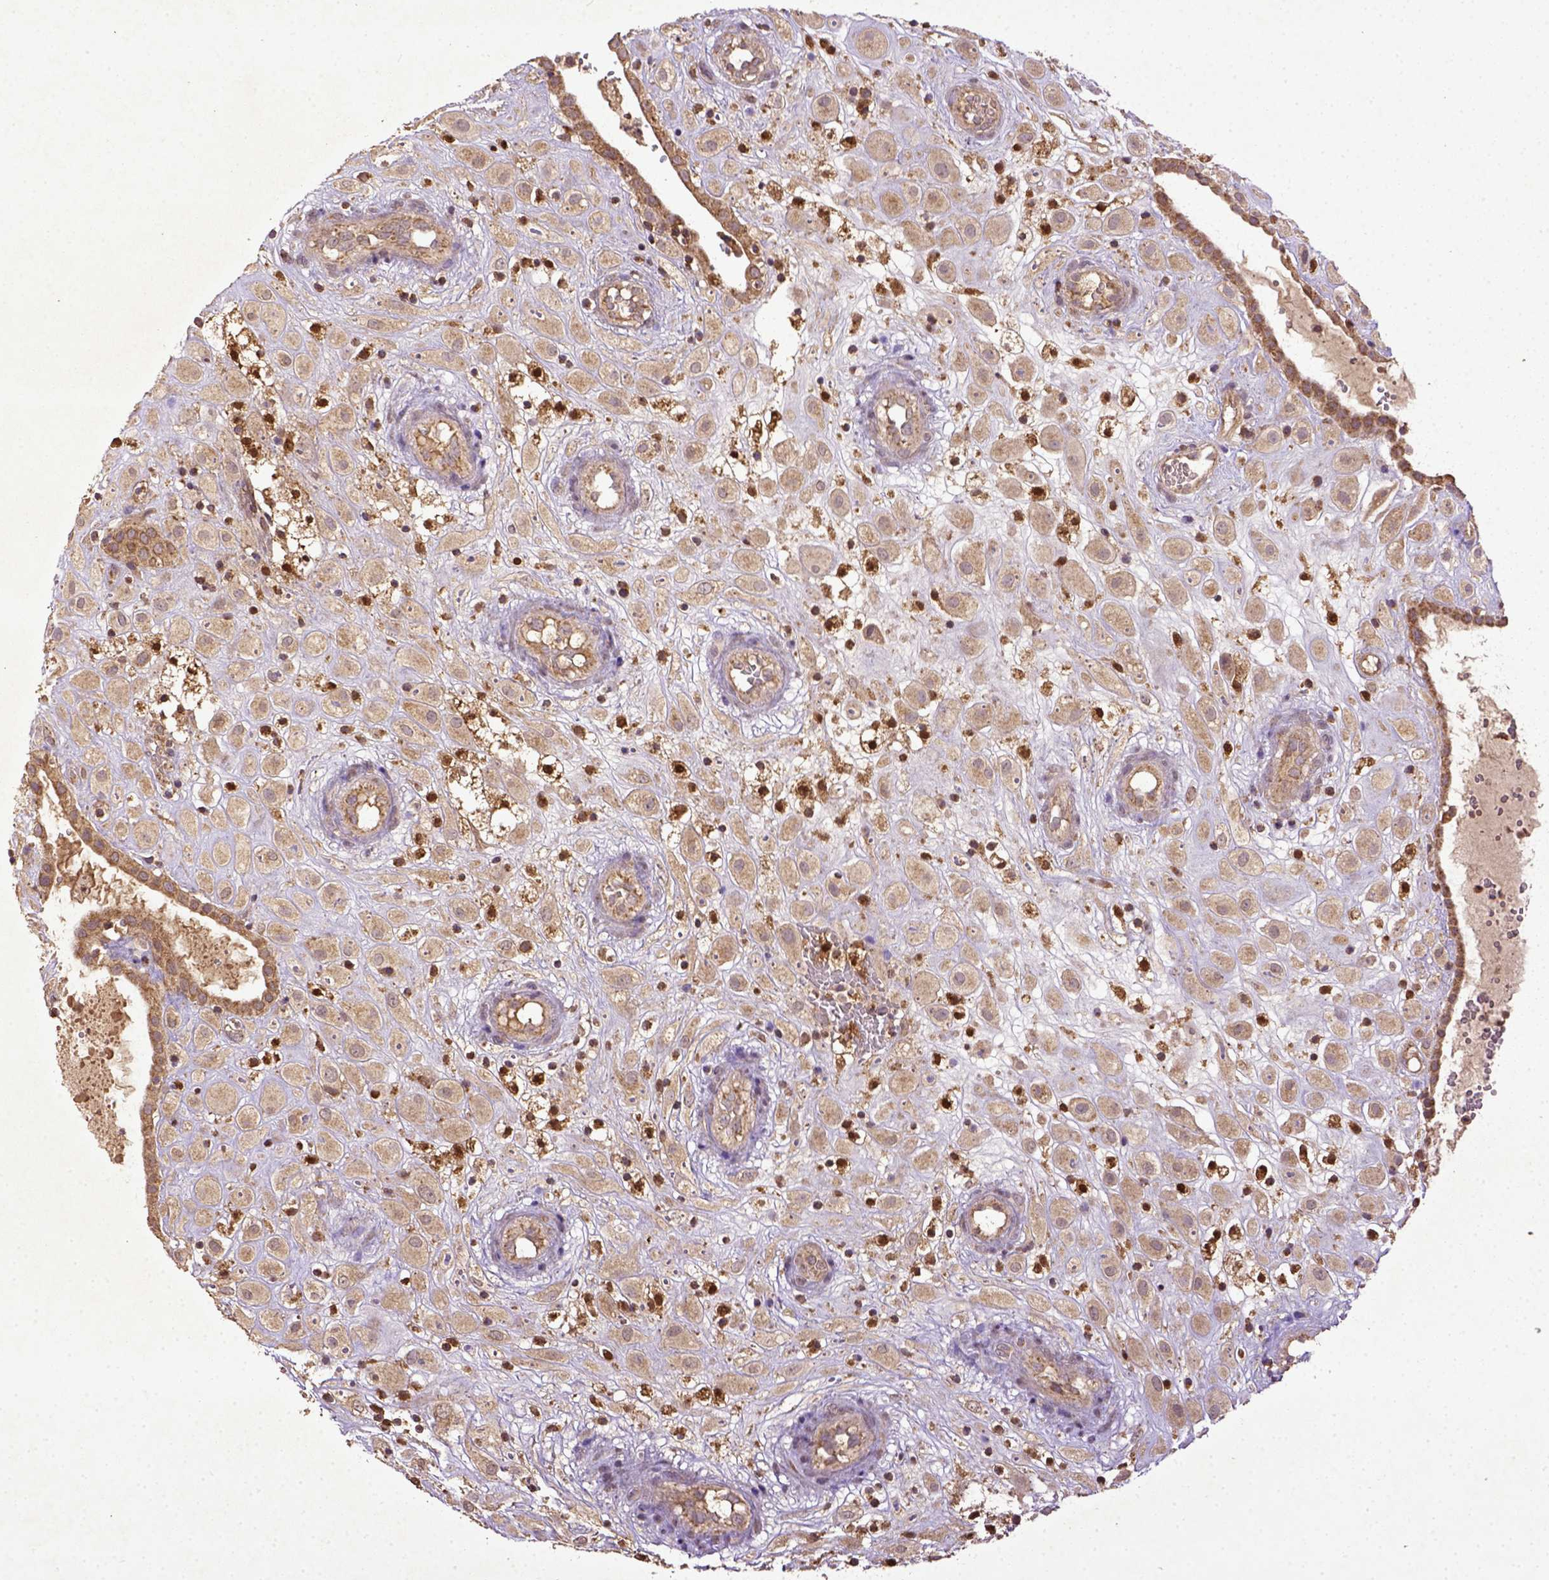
{"staining": {"intensity": "weak", "quantity": ">75%", "location": "cytoplasmic/membranous"}, "tissue": "placenta", "cell_type": "Decidual cells", "image_type": "normal", "snomed": [{"axis": "morphology", "description": "Normal tissue, NOS"}, {"axis": "topography", "description": "Placenta"}], "caption": "Placenta stained for a protein displays weak cytoplasmic/membranous positivity in decidual cells. (DAB (3,3'-diaminobenzidine) IHC, brown staining for protein, blue staining for nuclei).", "gene": "MT", "patient": {"sex": "female", "age": 24}}